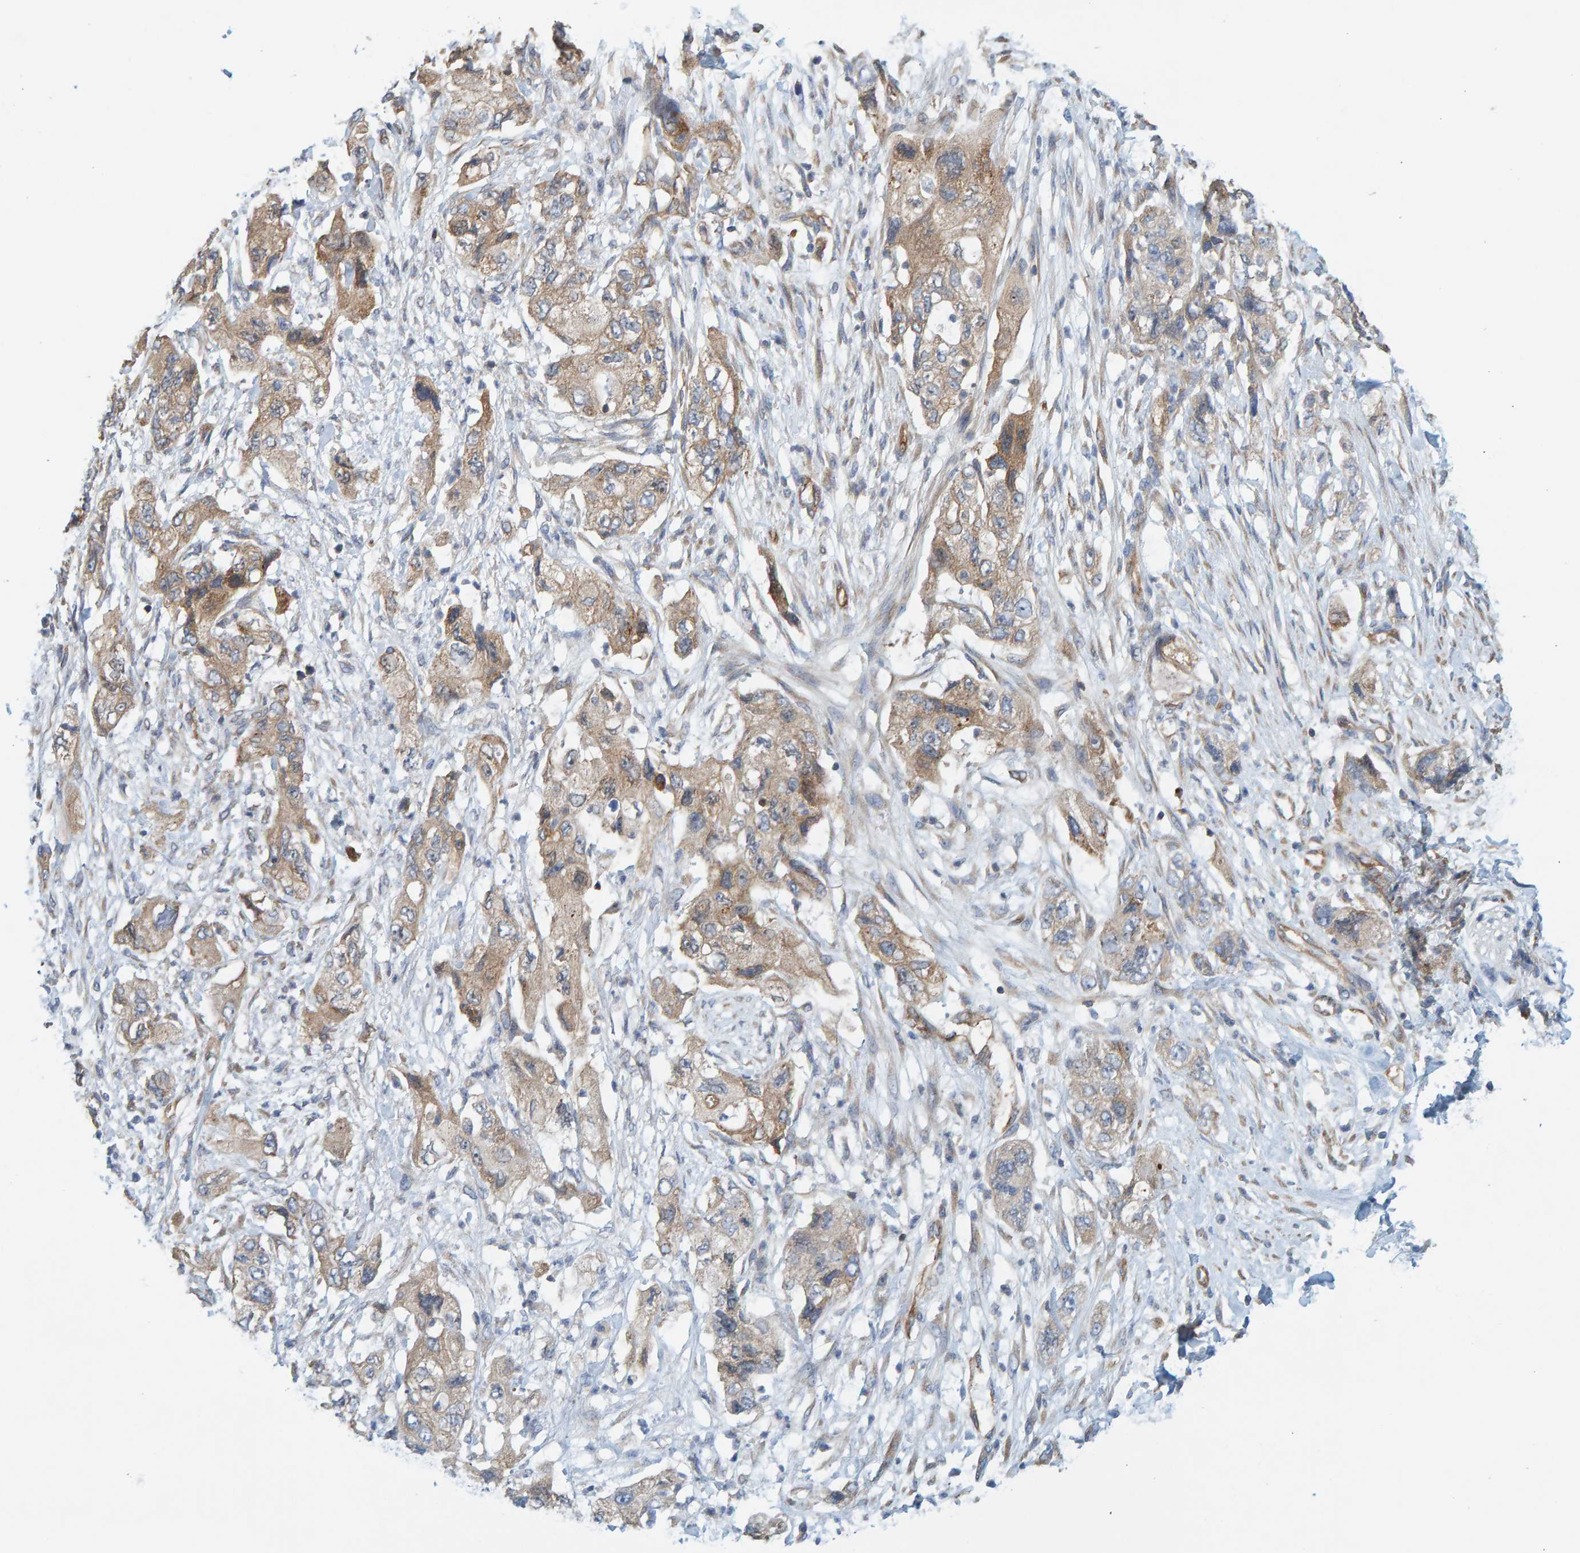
{"staining": {"intensity": "weak", "quantity": ">75%", "location": "cytoplasmic/membranous"}, "tissue": "pancreatic cancer", "cell_type": "Tumor cells", "image_type": "cancer", "snomed": [{"axis": "morphology", "description": "Adenocarcinoma, NOS"}, {"axis": "topography", "description": "Pancreas"}], "caption": "Pancreatic cancer was stained to show a protein in brown. There is low levels of weak cytoplasmic/membranous expression in approximately >75% of tumor cells. (IHC, brightfield microscopy, high magnification).", "gene": "PRKD2", "patient": {"sex": "female", "age": 73}}